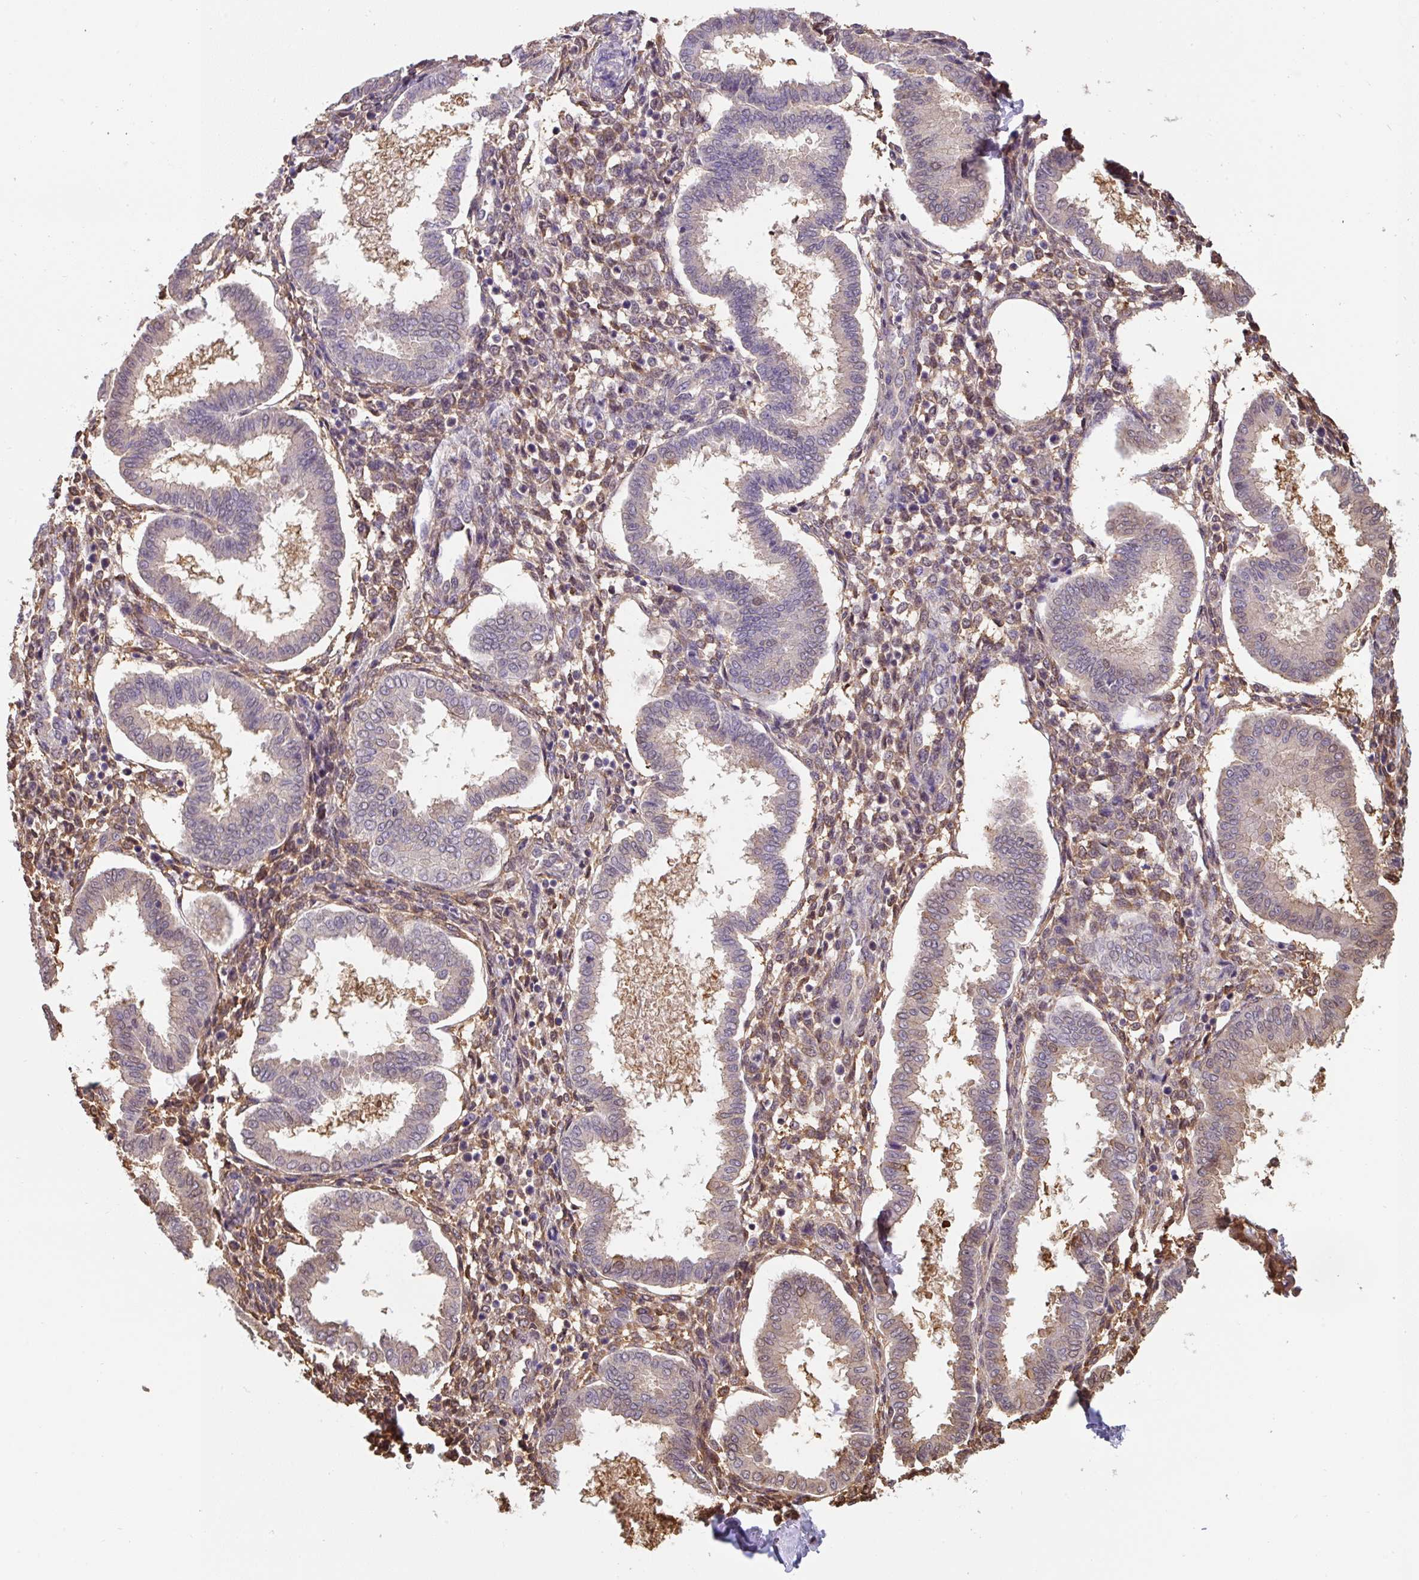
{"staining": {"intensity": "moderate", "quantity": "25%-75%", "location": "cytoplasmic/membranous"}, "tissue": "endometrium", "cell_type": "Cells in endometrial stroma", "image_type": "normal", "snomed": [{"axis": "morphology", "description": "Normal tissue, NOS"}, {"axis": "topography", "description": "Endometrium"}], "caption": "Protein staining of normal endometrium demonstrates moderate cytoplasmic/membranous expression in about 25%-75% of cells in endometrial stroma.", "gene": "ST13", "patient": {"sex": "female", "age": 24}}